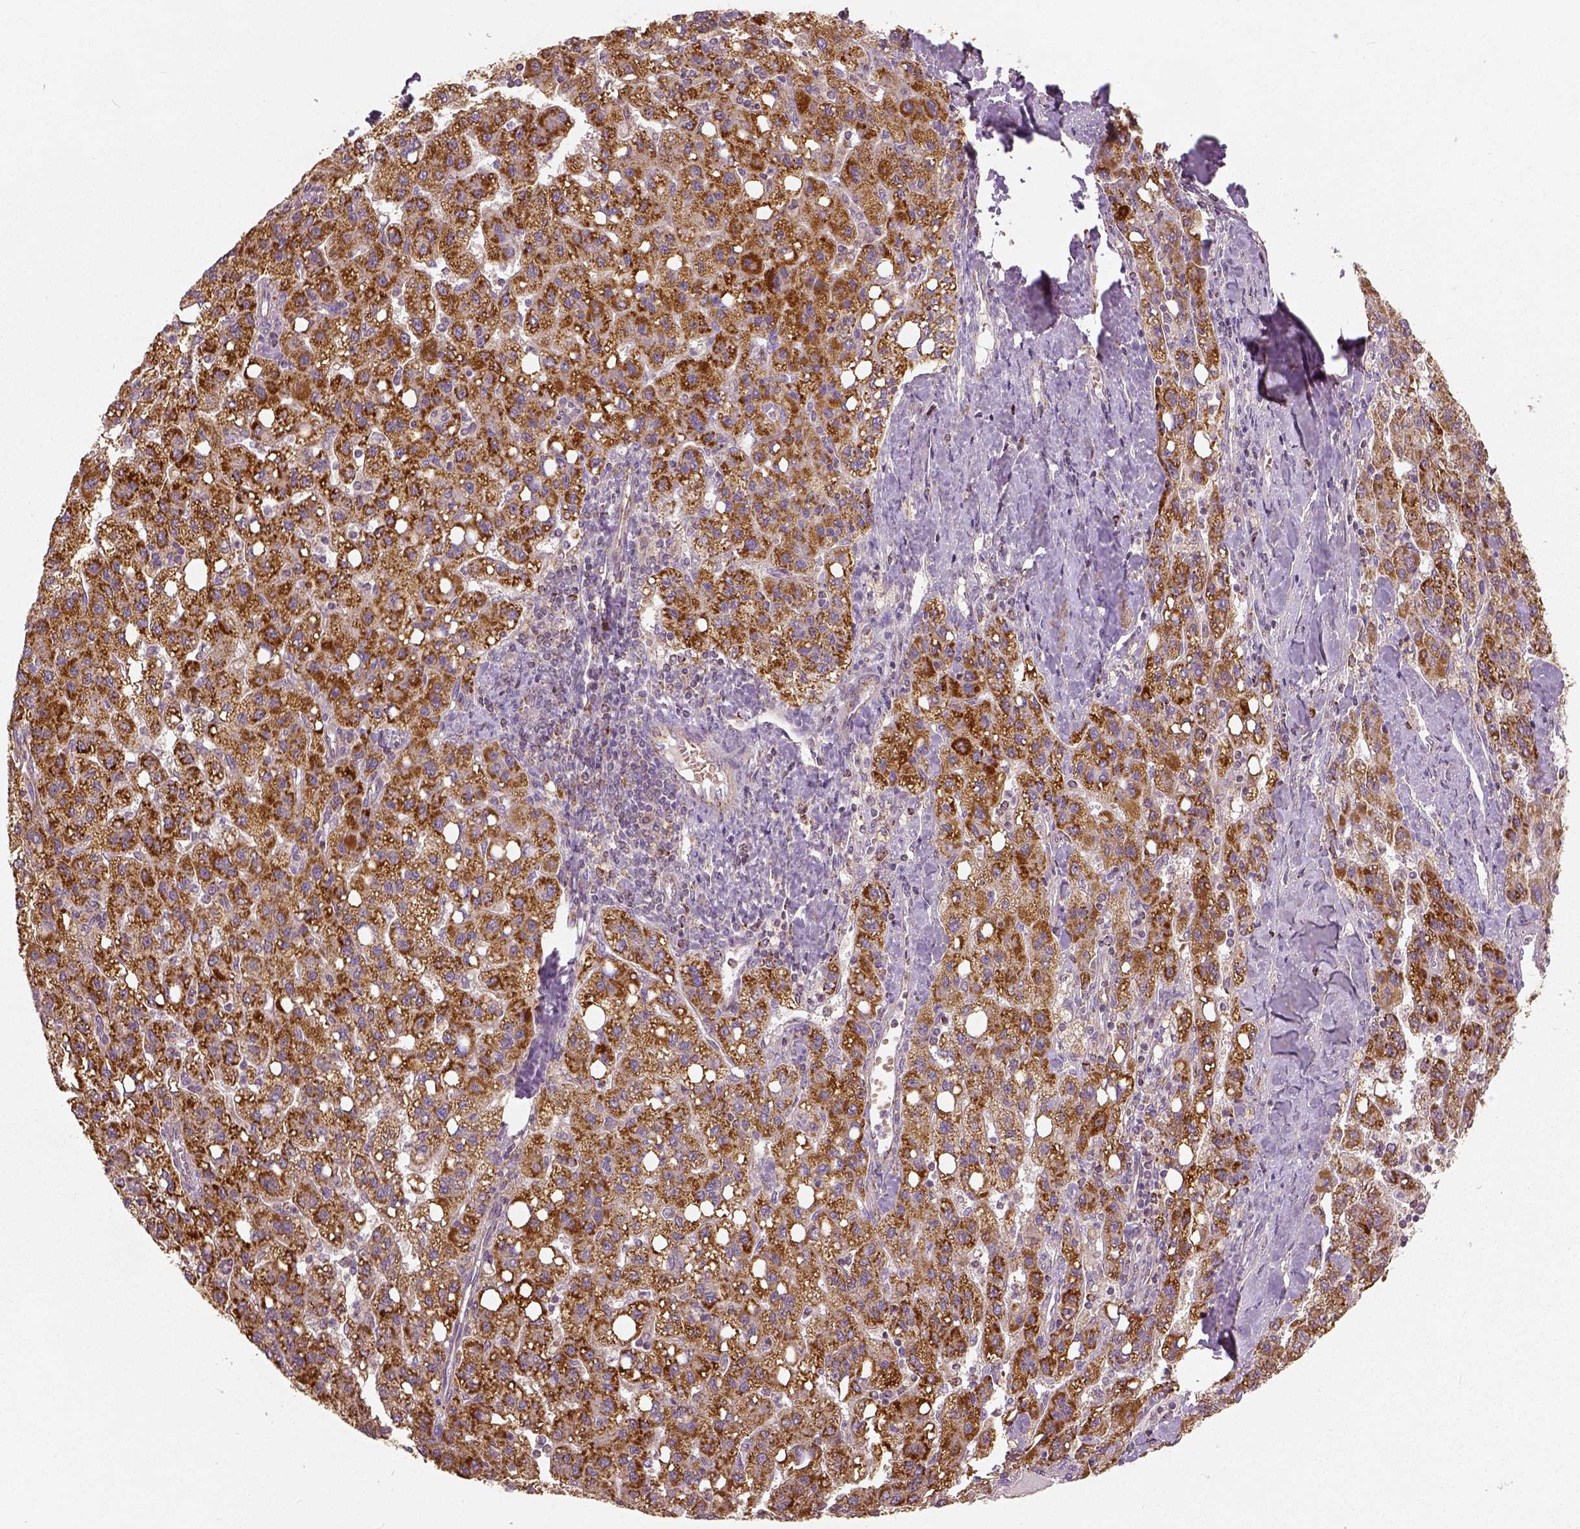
{"staining": {"intensity": "strong", "quantity": ">75%", "location": "cytoplasmic/membranous"}, "tissue": "liver cancer", "cell_type": "Tumor cells", "image_type": "cancer", "snomed": [{"axis": "morphology", "description": "Carcinoma, Hepatocellular, NOS"}, {"axis": "topography", "description": "Liver"}], "caption": "Strong cytoplasmic/membranous positivity for a protein is identified in approximately >75% of tumor cells of hepatocellular carcinoma (liver) using immunohistochemistry.", "gene": "PGAM5", "patient": {"sex": "female", "age": 82}}